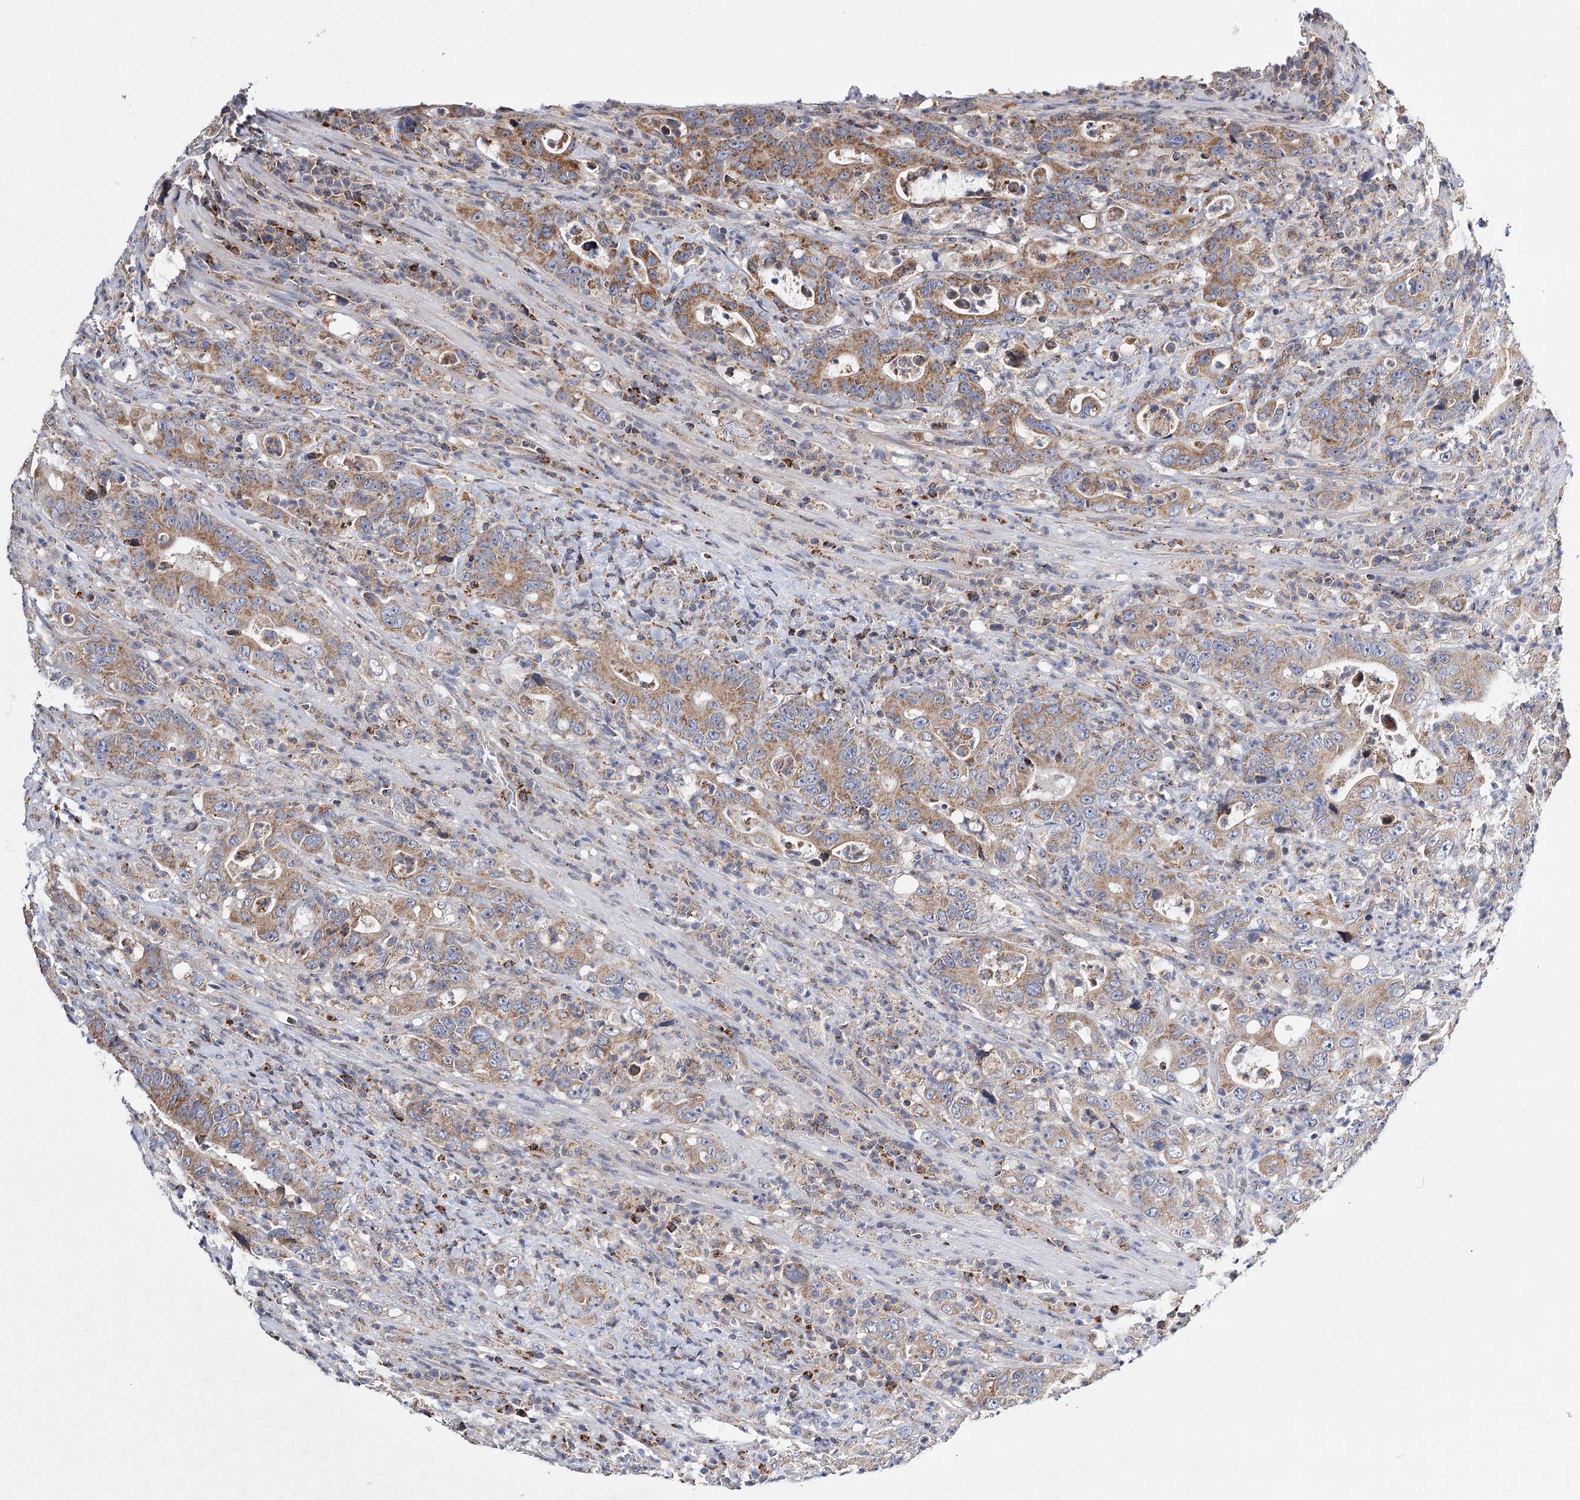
{"staining": {"intensity": "moderate", "quantity": ">75%", "location": "cytoplasmic/membranous"}, "tissue": "colorectal cancer", "cell_type": "Tumor cells", "image_type": "cancer", "snomed": [{"axis": "morphology", "description": "Adenocarcinoma, NOS"}, {"axis": "topography", "description": "Colon"}], "caption": "Immunohistochemistry (IHC) micrograph of neoplastic tissue: colorectal cancer (adenocarcinoma) stained using IHC demonstrates medium levels of moderate protein expression localized specifically in the cytoplasmic/membranous of tumor cells, appearing as a cytoplasmic/membranous brown color.", "gene": "CFAP46", "patient": {"sex": "female", "age": 75}}